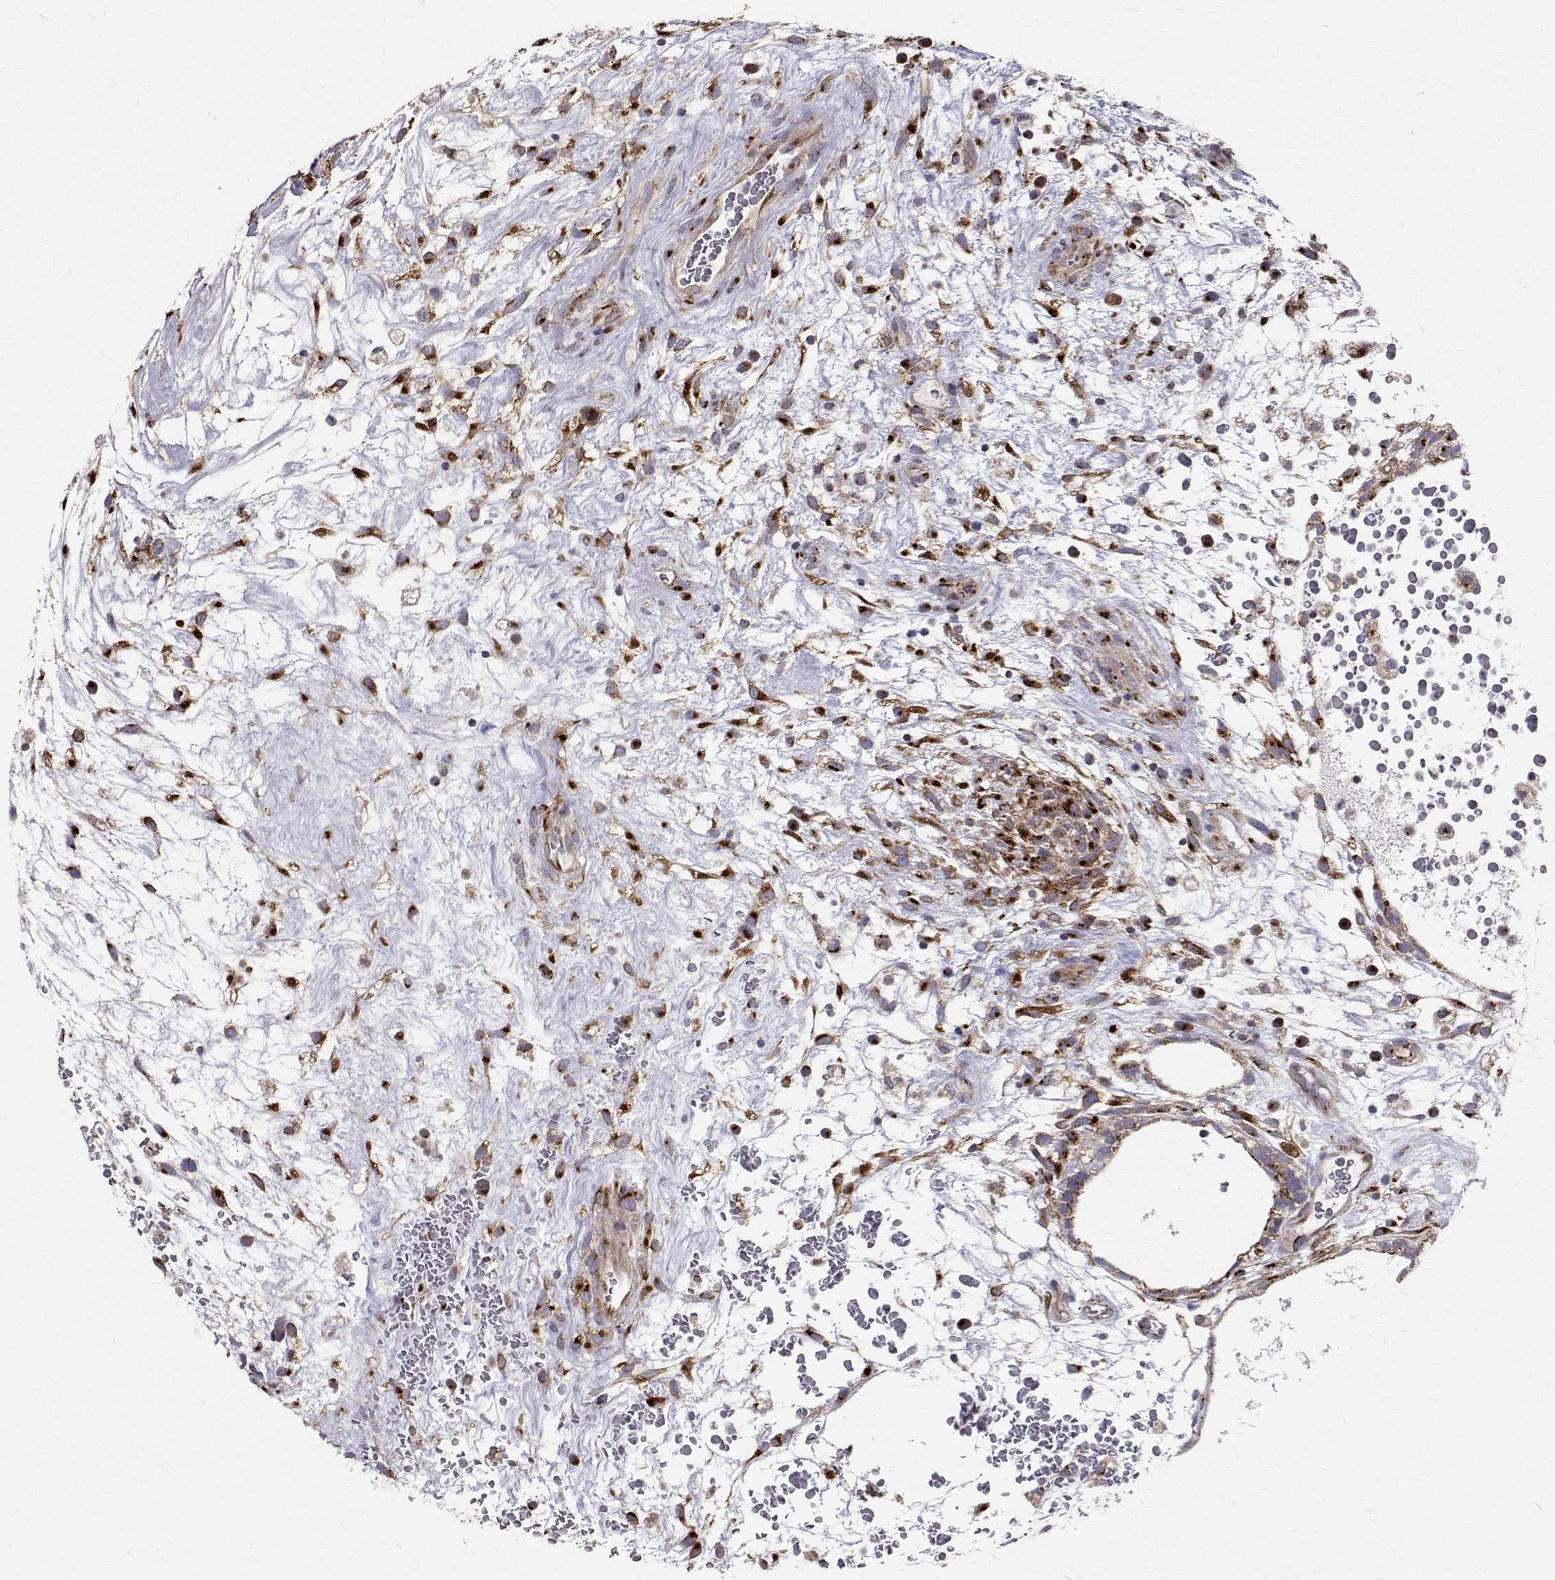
{"staining": {"intensity": "moderate", "quantity": "25%-75%", "location": "cytoplasmic/membranous"}, "tissue": "testis cancer", "cell_type": "Tumor cells", "image_type": "cancer", "snomed": [{"axis": "morphology", "description": "Normal tissue, NOS"}, {"axis": "morphology", "description": "Carcinoma, Embryonal, NOS"}, {"axis": "topography", "description": "Testis"}], "caption": "Moderate cytoplasmic/membranous expression for a protein is present in approximately 25%-75% of tumor cells of testis cancer (embryonal carcinoma) using immunohistochemistry (IHC).", "gene": "ARFGAP1", "patient": {"sex": "male", "age": 32}}